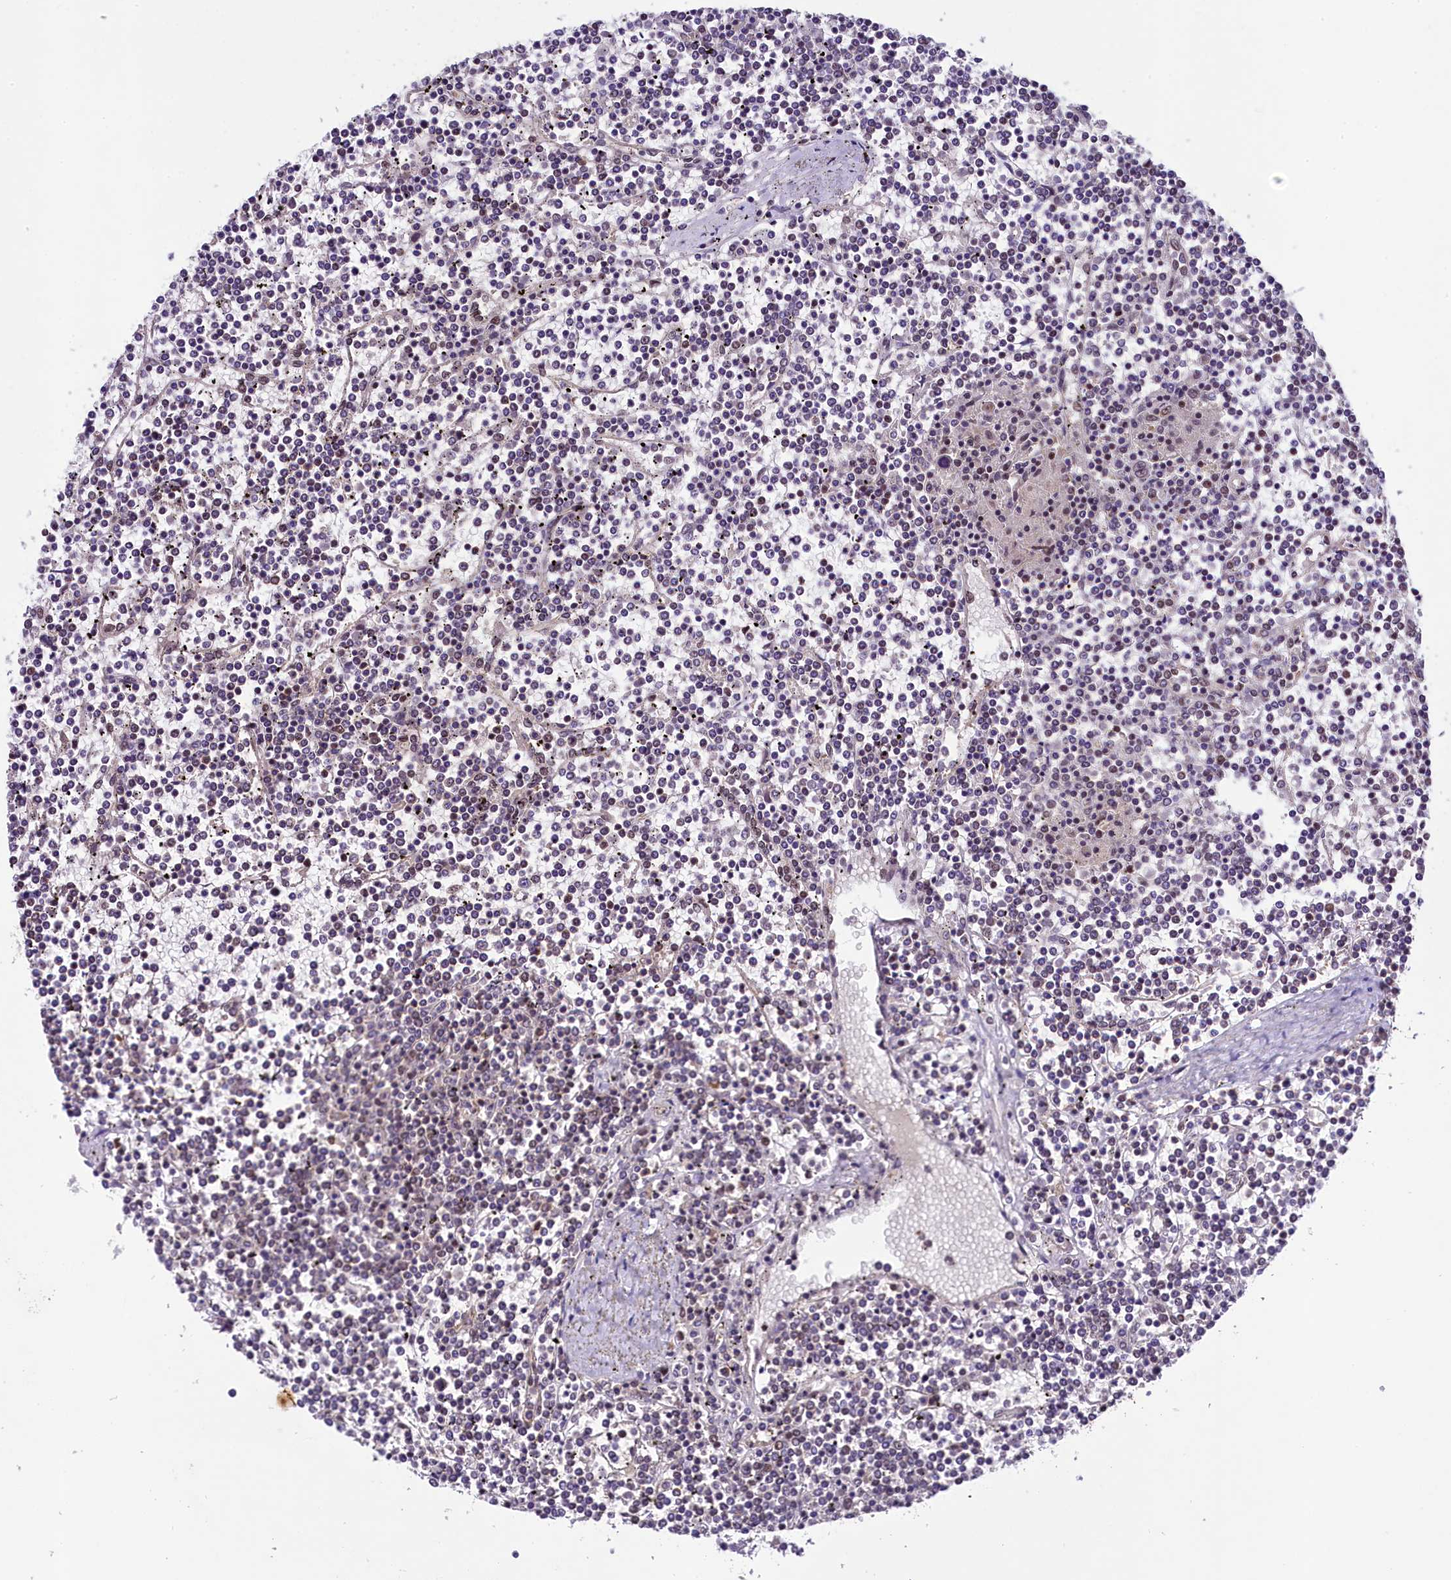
{"staining": {"intensity": "weak", "quantity": "<25%", "location": "nuclear"}, "tissue": "lymphoma", "cell_type": "Tumor cells", "image_type": "cancer", "snomed": [{"axis": "morphology", "description": "Malignant lymphoma, non-Hodgkin's type, Low grade"}, {"axis": "topography", "description": "Spleen"}], "caption": "Immunohistochemical staining of lymphoma exhibits no significant positivity in tumor cells. Brightfield microscopy of immunohistochemistry stained with DAB (3,3'-diaminobenzidine) (brown) and hematoxylin (blue), captured at high magnification.", "gene": "PAF1", "patient": {"sex": "female", "age": 19}}